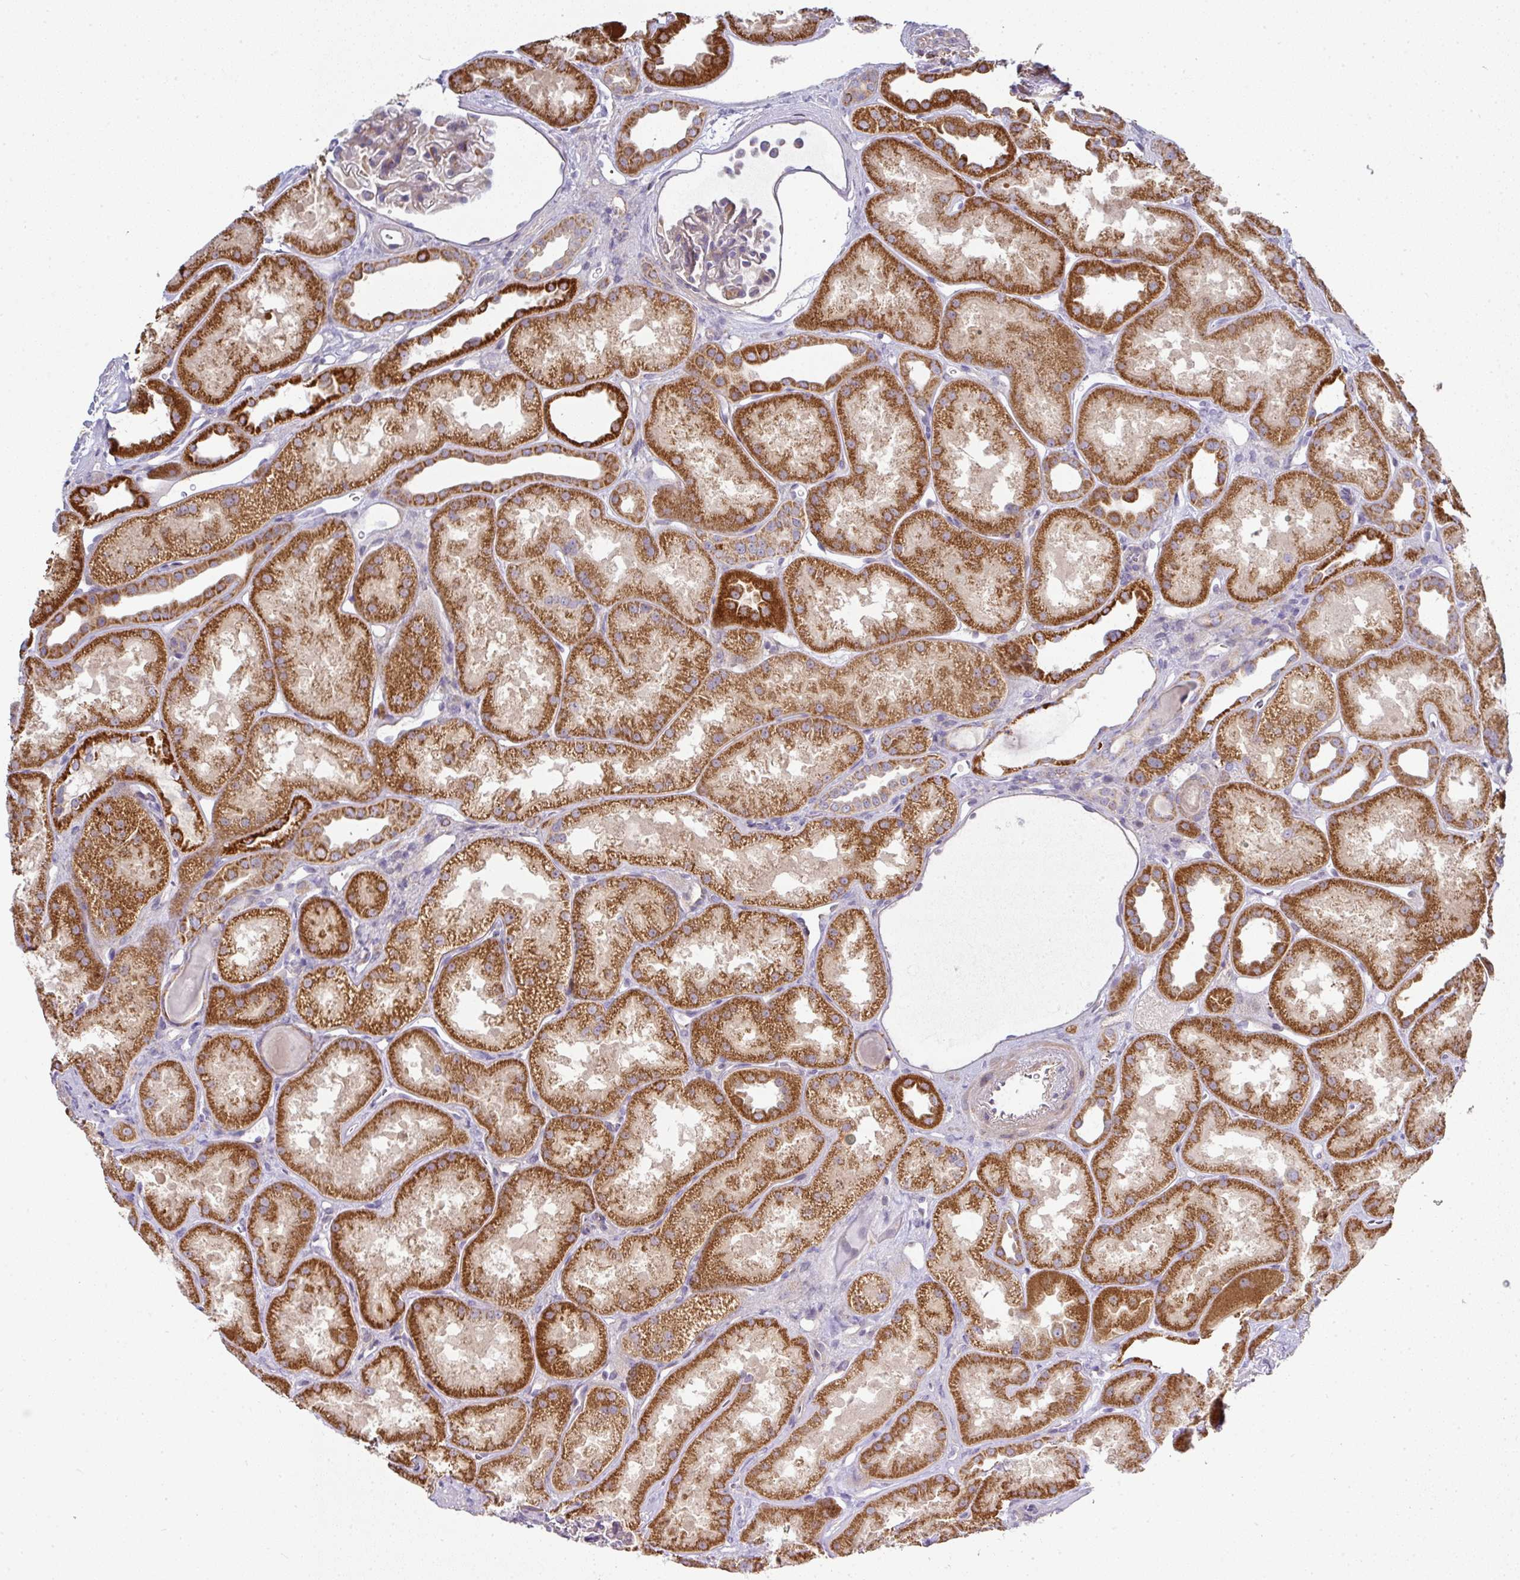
{"staining": {"intensity": "negative", "quantity": "none", "location": "none"}, "tissue": "kidney", "cell_type": "Cells in glomeruli", "image_type": "normal", "snomed": [{"axis": "morphology", "description": "Normal tissue, NOS"}, {"axis": "topography", "description": "Kidney"}], "caption": "The immunohistochemistry image has no significant positivity in cells in glomeruli of kidney.", "gene": "STK35", "patient": {"sex": "male", "age": 61}}